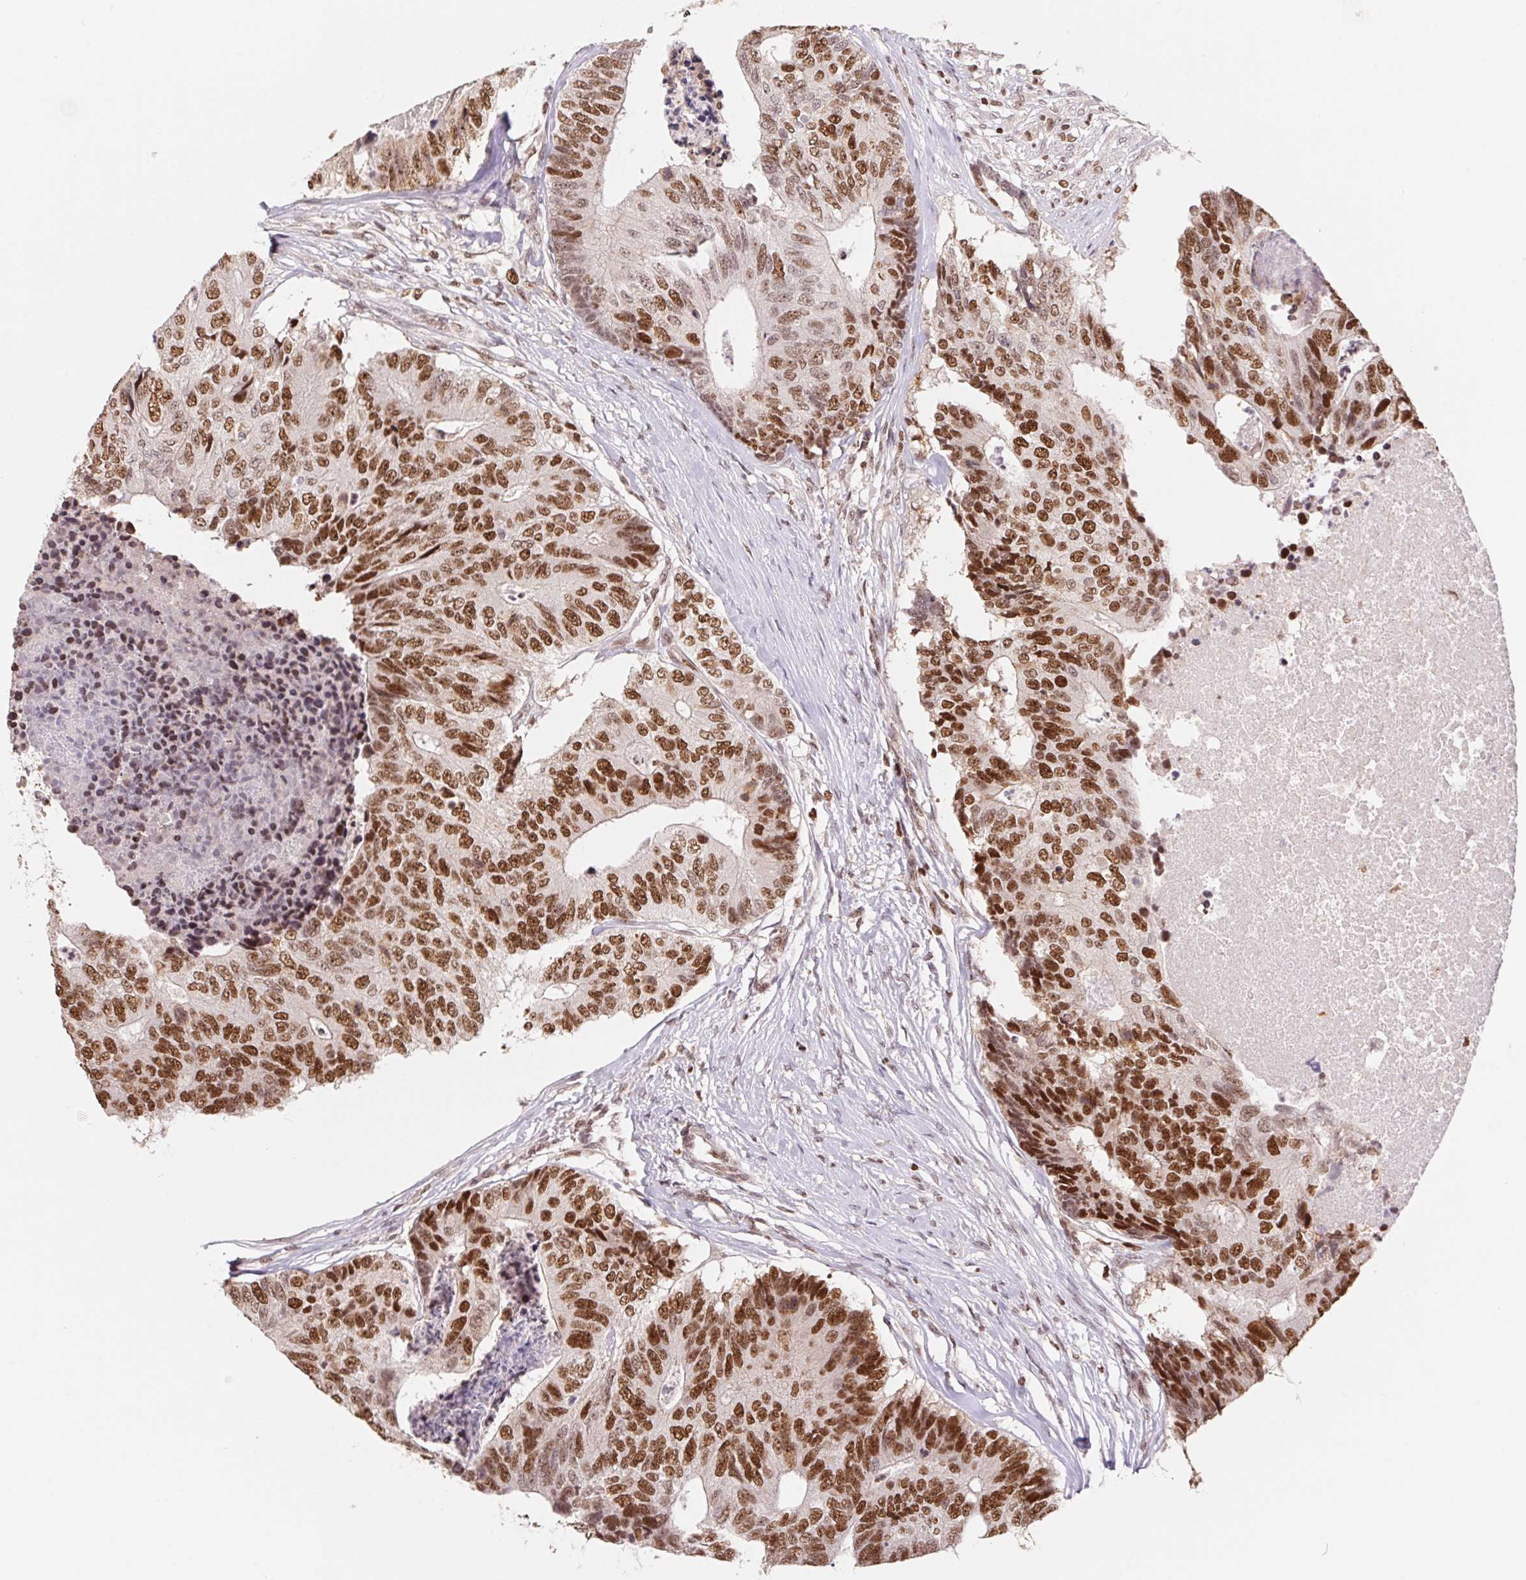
{"staining": {"intensity": "strong", "quantity": "25%-75%", "location": "nuclear"}, "tissue": "colorectal cancer", "cell_type": "Tumor cells", "image_type": "cancer", "snomed": [{"axis": "morphology", "description": "Adenocarcinoma, NOS"}, {"axis": "topography", "description": "Colon"}], "caption": "This micrograph displays immunohistochemistry (IHC) staining of colorectal cancer (adenocarcinoma), with high strong nuclear positivity in about 25%-75% of tumor cells.", "gene": "POLD3", "patient": {"sex": "female", "age": 67}}